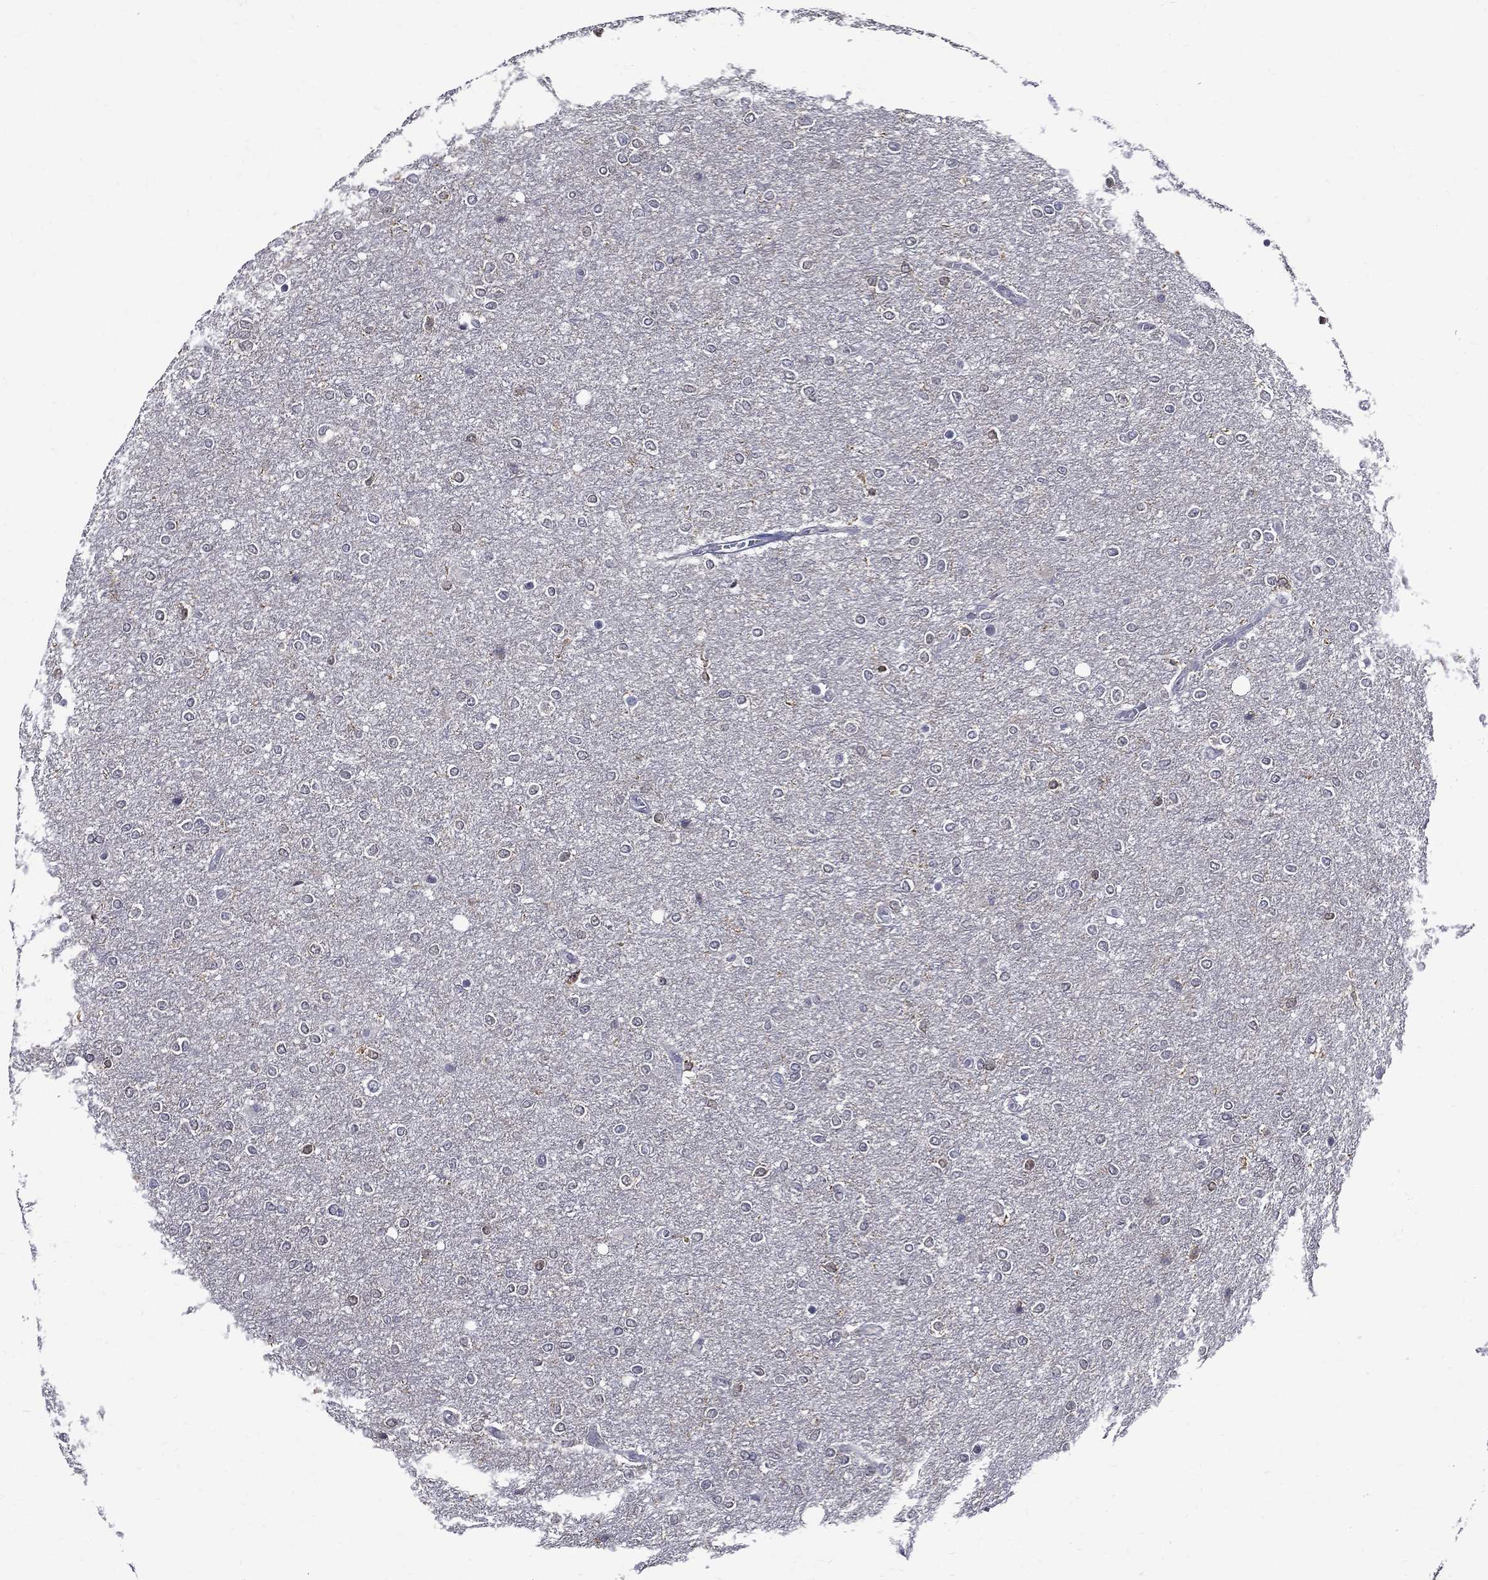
{"staining": {"intensity": "negative", "quantity": "none", "location": "none"}, "tissue": "glioma", "cell_type": "Tumor cells", "image_type": "cancer", "snomed": [{"axis": "morphology", "description": "Glioma, malignant, High grade"}, {"axis": "topography", "description": "Brain"}], "caption": "Human malignant glioma (high-grade) stained for a protein using IHC reveals no staining in tumor cells.", "gene": "GPR171", "patient": {"sex": "female", "age": 61}}